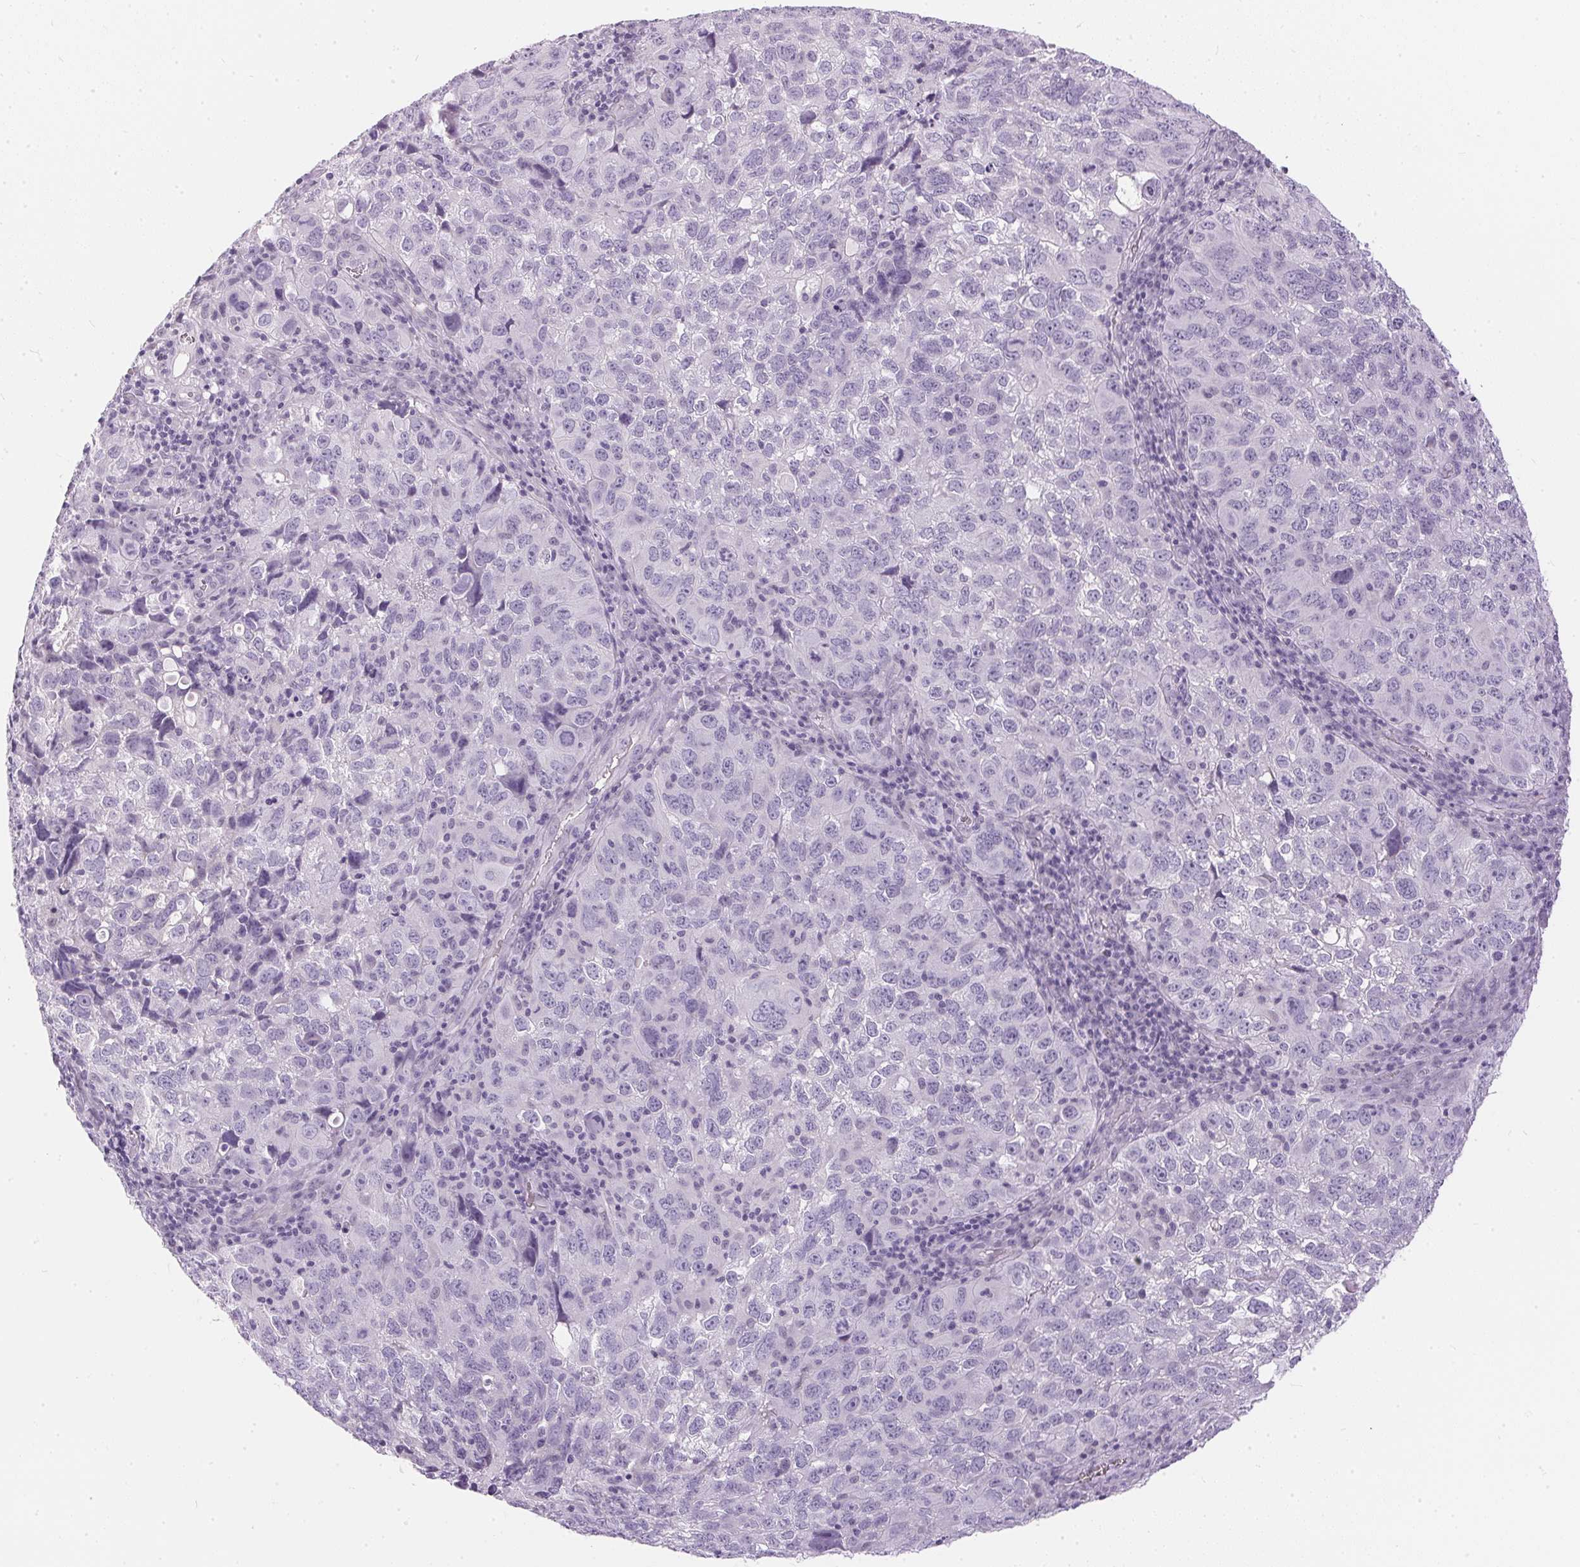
{"staining": {"intensity": "negative", "quantity": "none", "location": "none"}, "tissue": "cervical cancer", "cell_type": "Tumor cells", "image_type": "cancer", "snomed": [{"axis": "morphology", "description": "Squamous cell carcinoma, NOS"}, {"axis": "topography", "description": "Cervix"}], "caption": "This image is of cervical squamous cell carcinoma stained with immunohistochemistry (IHC) to label a protein in brown with the nuclei are counter-stained blue. There is no expression in tumor cells.", "gene": "GBP6", "patient": {"sex": "female", "age": 55}}